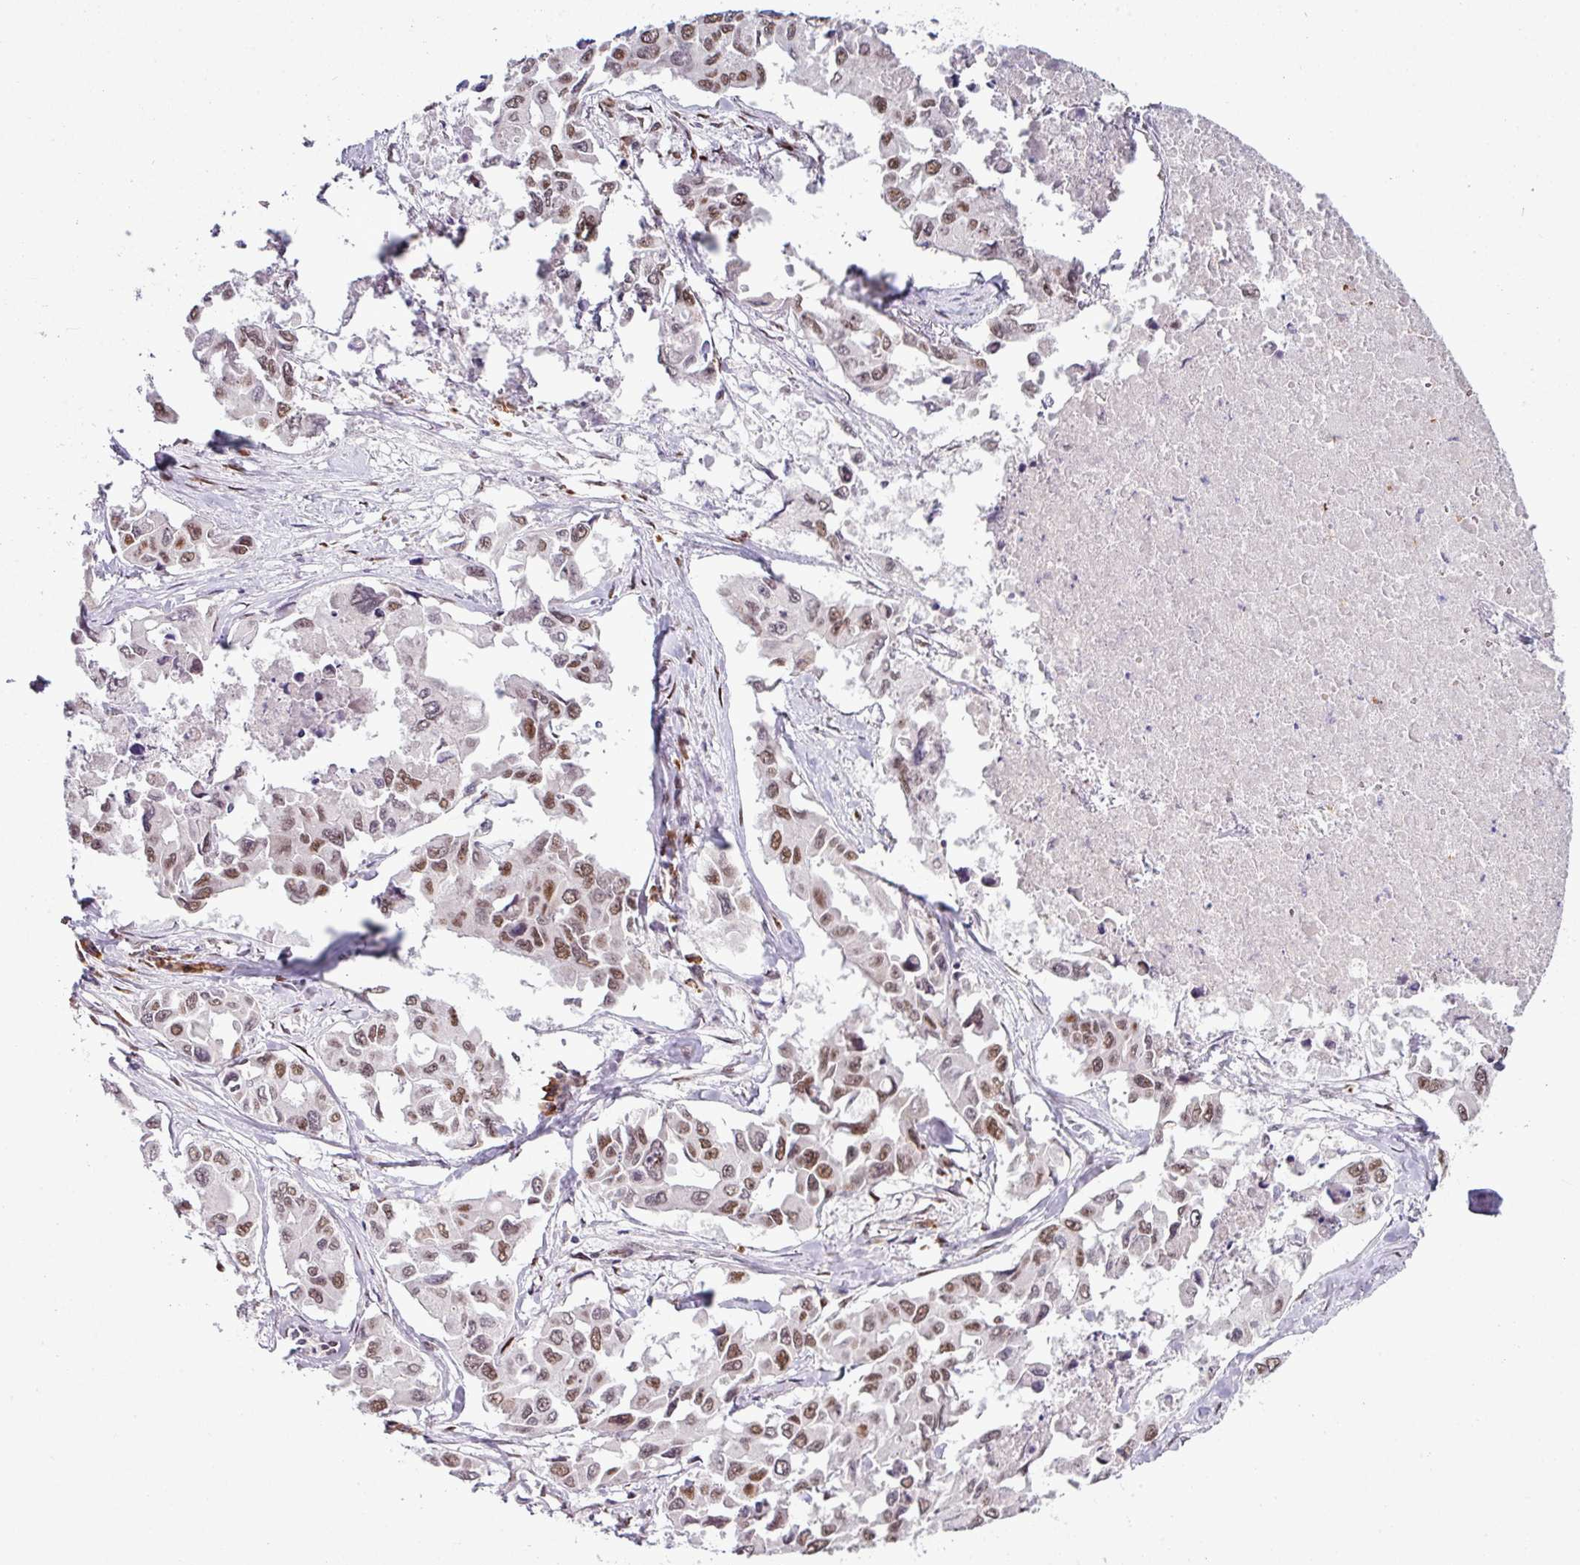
{"staining": {"intensity": "moderate", "quantity": ">75%", "location": "nuclear"}, "tissue": "lung cancer", "cell_type": "Tumor cells", "image_type": "cancer", "snomed": [{"axis": "morphology", "description": "Adenocarcinoma, NOS"}, {"axis": "topography", "description": "Lung"}], "caption": "Lung cancer was stained to show a protein in brown. There is medium levels of moderate nuclear staining in about >75% of tumor cells.", "gene": "PRDM5", "patient": {"sex": "male", "age": 64}}